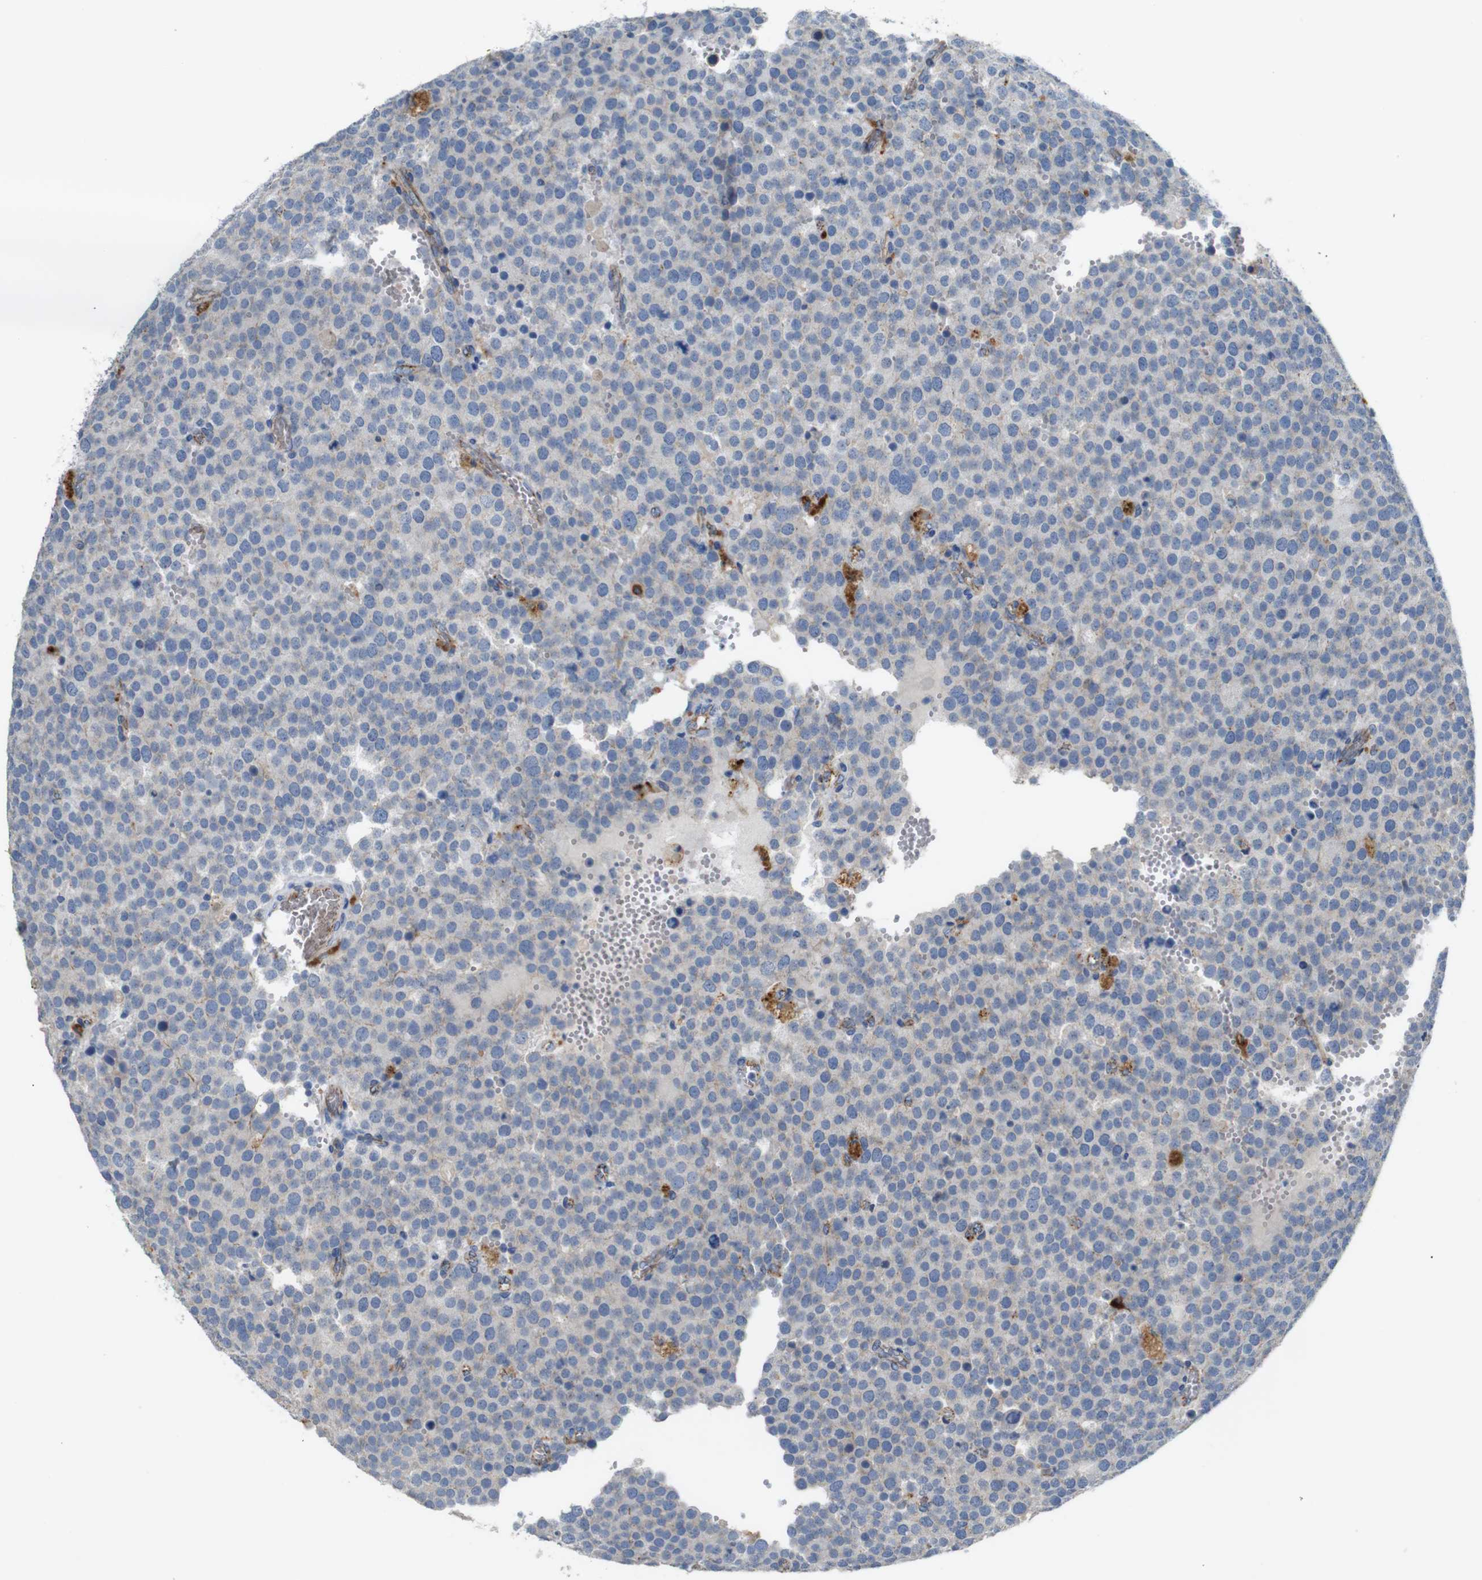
{"staining": {"intensity": "negative", "quantity": "none", "location": "none"}, "tissue": "testis cancer", "cell_type": "Tumor cells", "image_type": "cancer", "snomed": [{"axis": "morphology", "description": "Normal tissue, NOS"}, {"axis": "morphology", "description": "Seminoma, NOS"}, {"axis": "topography", "description": "Testis"}], "caption": "Immunohistochemistry (IHC) image of human testis cancer stained for a protein (brown), which shows no staining in tumor cells.", "gene": "NHLRC3", "patient": {"sex": "male", "age": 71}}